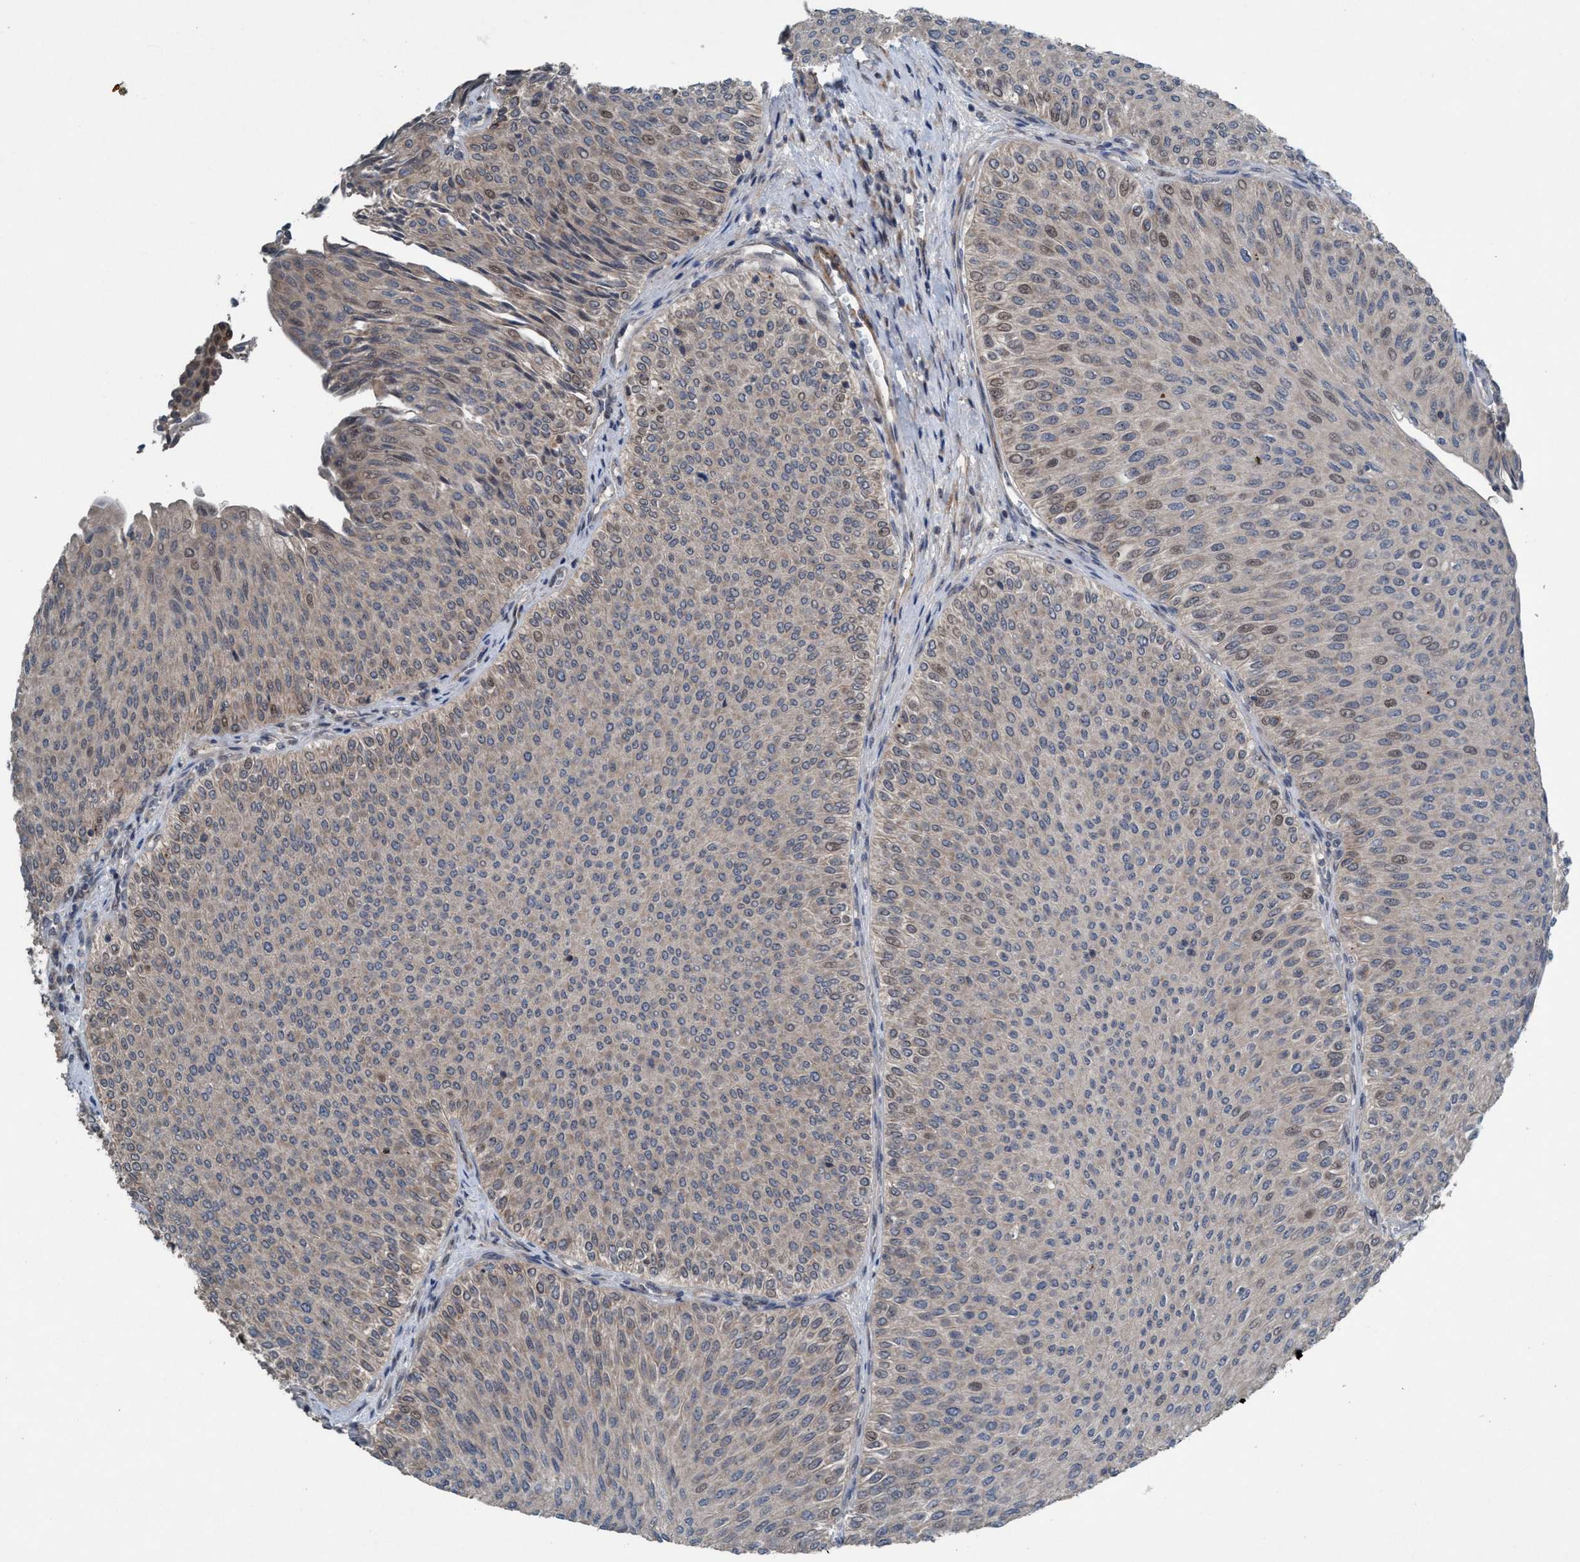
{"staining": {"intensity": "weak", "quantity": "25%-75%", "location": "cytoplasmic/membranous,nuclear"}, "tissue": "urothelial cancer", "cell_type": "Tumor cells", "image_type": "cancer", "snomed": [{"axis": "morphology", "description": "Urothelial carcinoma, Low grade"}, {"axis": "topography", "description": "Urinary bladder"}], "caption": "IHC of human urothelial cancer shows low levels of weak cytoplasmic/membranous and nuclear positivity in approximately 25%-75% of tumor cells. (IHC, brightfield microscopy, high magnification).", "gene": "NISCH", "patient": {"sex": "male", "age": 78}}